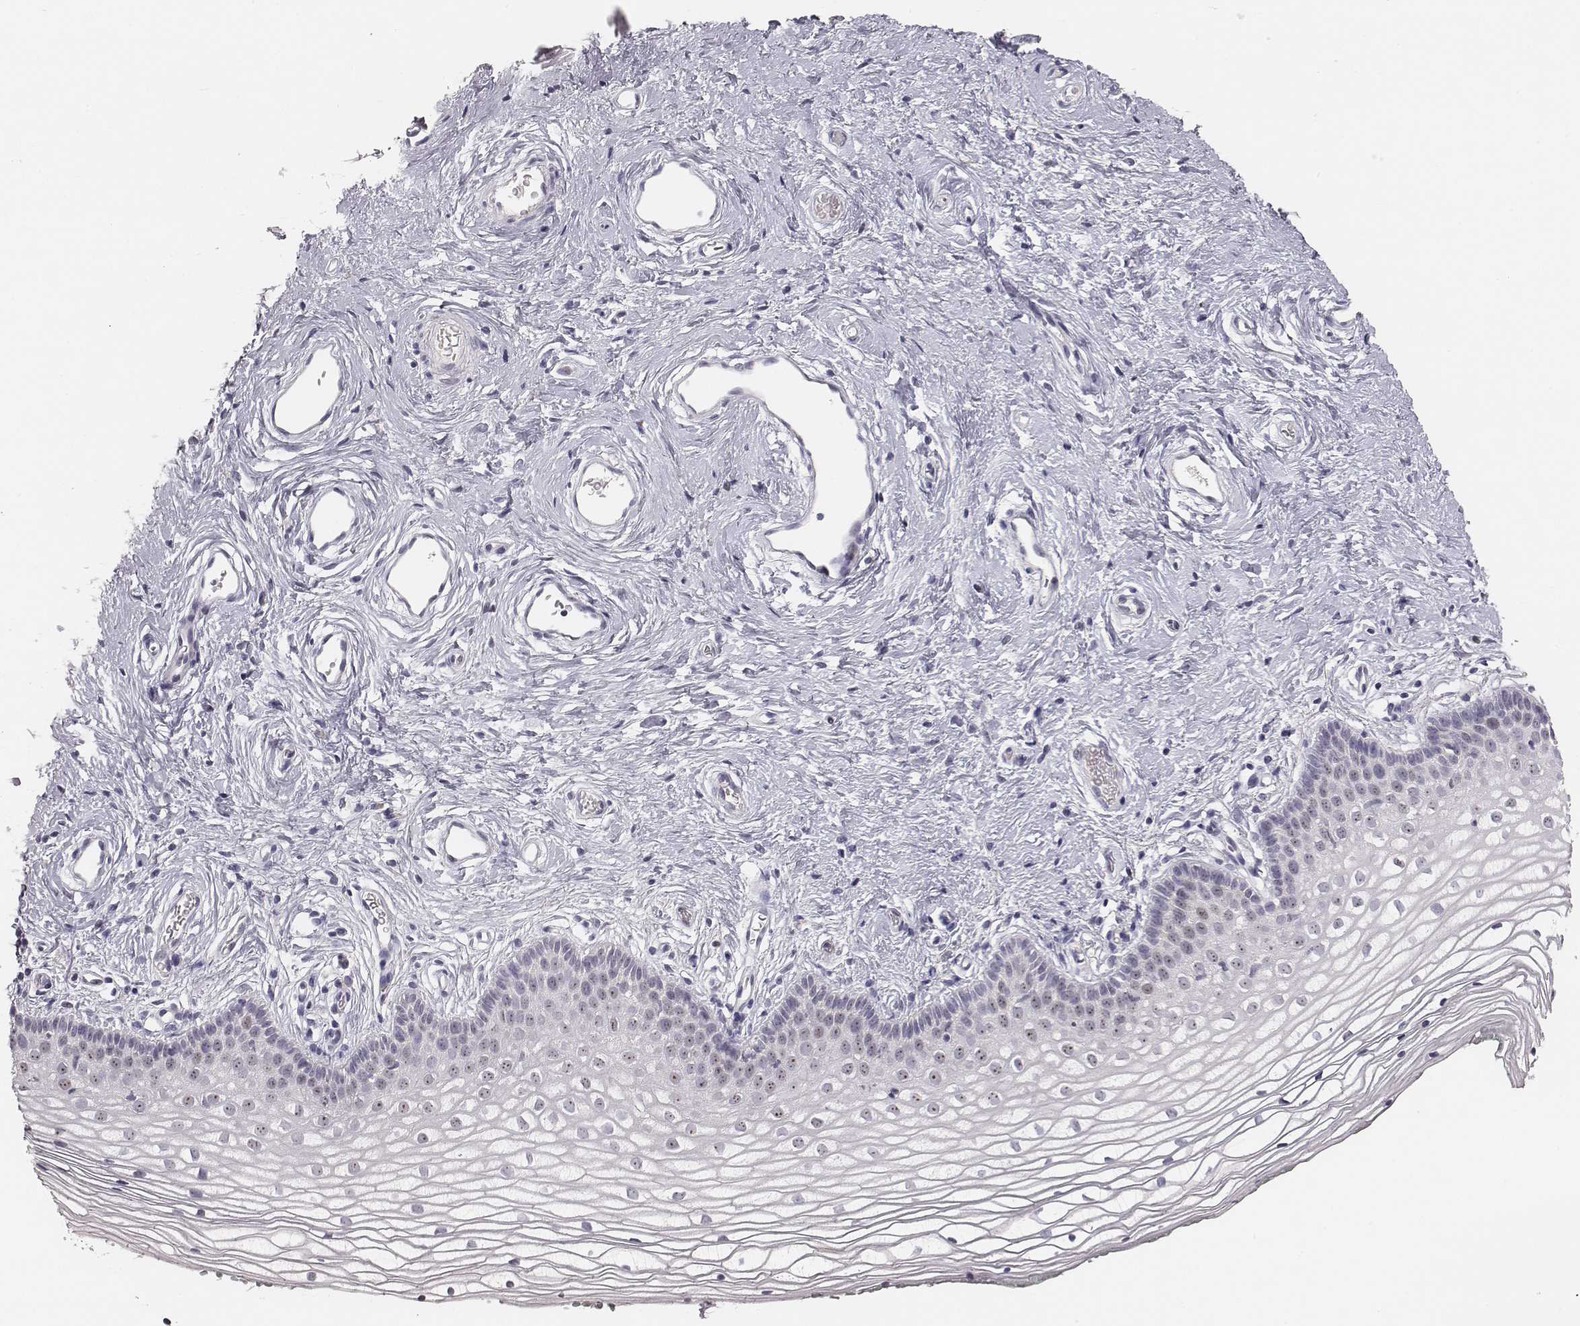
{"staining": {"intensity": "moderate", "quantity": "<25%", "location": "nuclear"}, "tissue": "vagina", "cell_type": "Squamous epithelial cells", "image_type": "normal", "snomed": [{"axis": "morphology", "description": "Normal tissue, NOS"}, {"axis": "topography", "description": "Vagina"}], "caption": "This image shows immunohistochemistry staining of normal human vagina, with low moderate nuclear expression in about <25% of squamous epithelial cells.", "gene": "NIFK", "patient": {"sex": "female", "age": 36}}